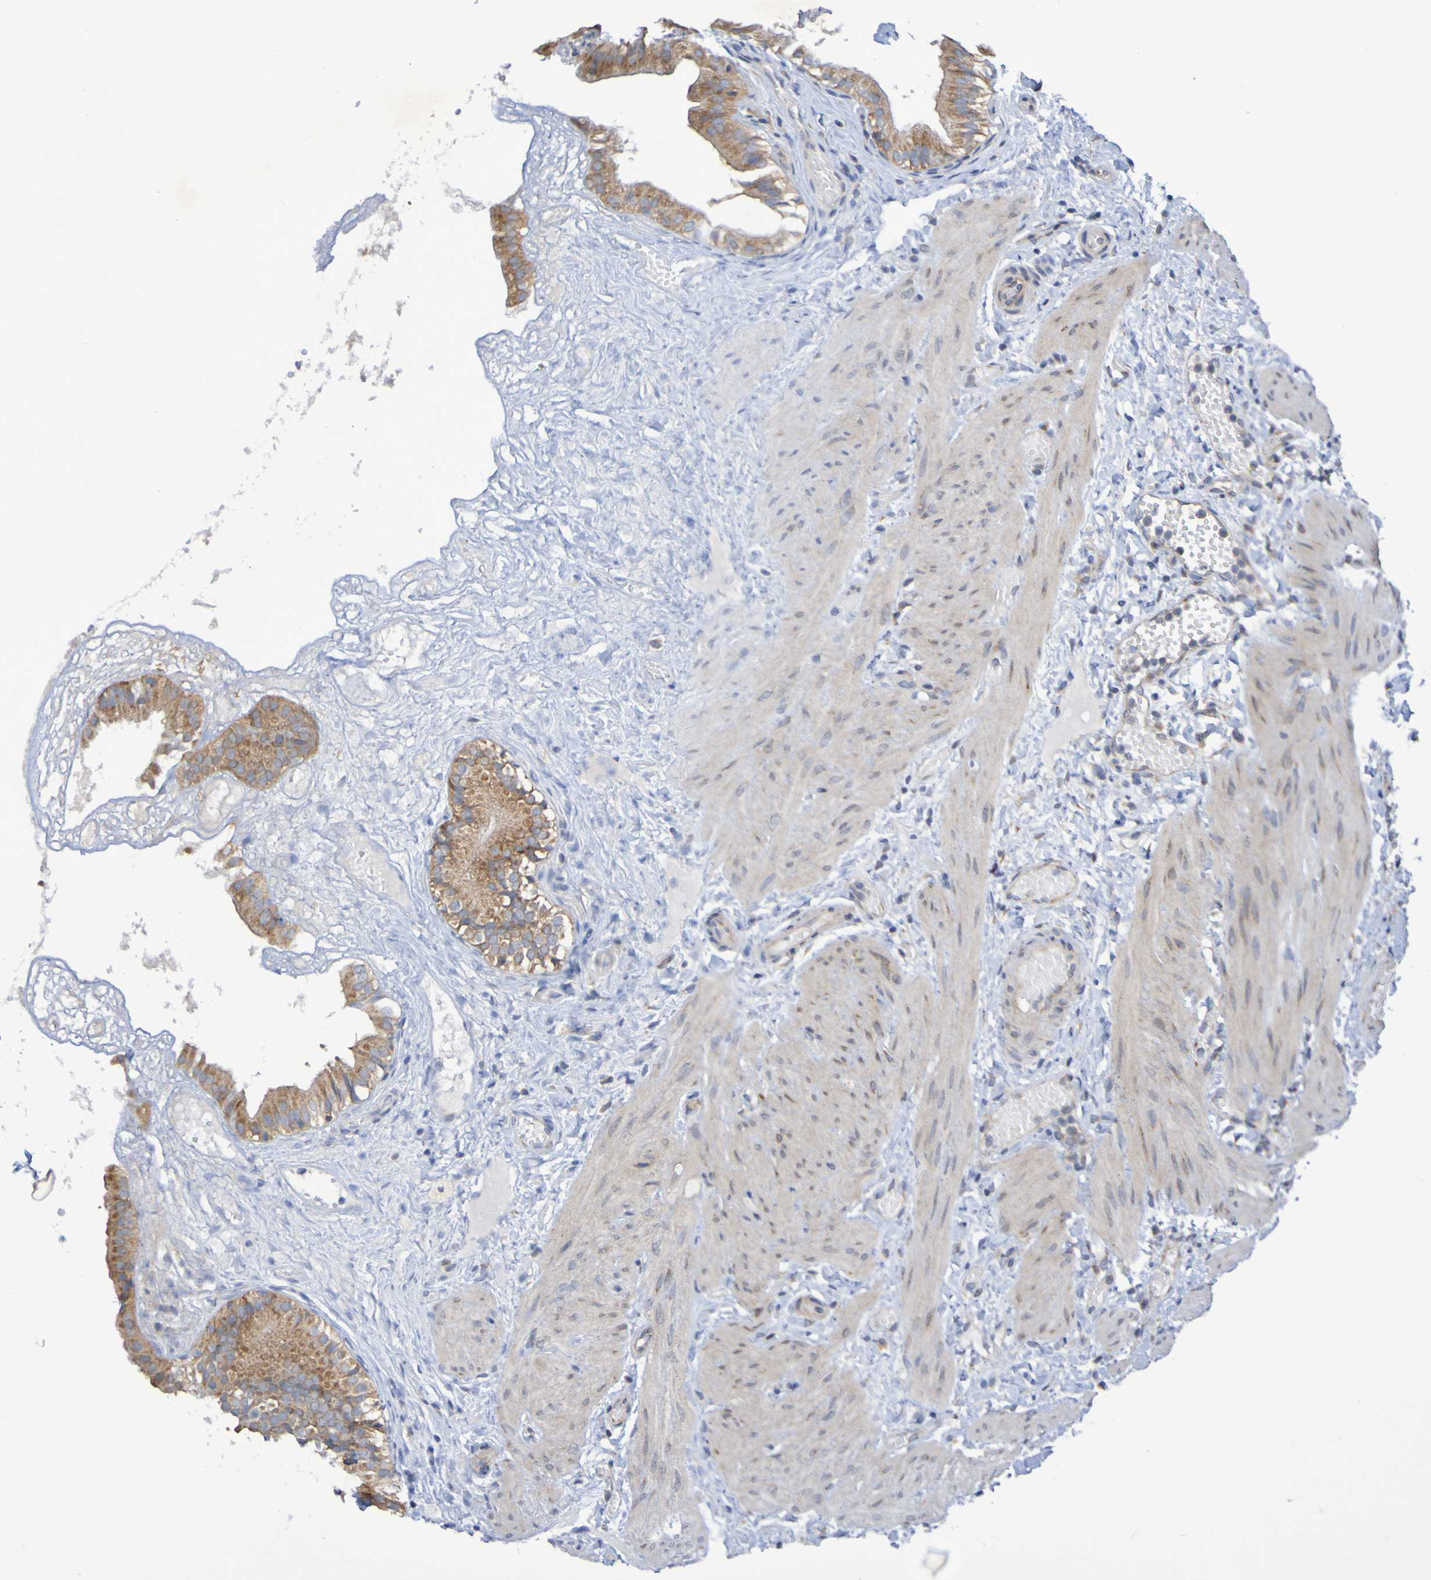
{"staining": {"intensity": "moderate", "quantity": ">75%", "location": "cytoplasmic/membranous"}, "tissue": "gallbladder", "cell_type": "Glandular cells", "image_type": "normal", "snomed": [{"axis": "morphology", "description": "Normal tissue, NOS"}, {"axis": "topography", "description": "Gallbladder"}], "caption": "A brown stain labels moderate cytoplasmic/membranous expression of a protein in glandular cells of normal gallbladder. The protein is stained brown, and the nuclei are stained in blue (DAB (3,3'-diaminobenzidine) IHC with brightfield microscopy, high magnification).", "gene": "LMBRD2", "patient": {"sex": "female", "age": 26}}